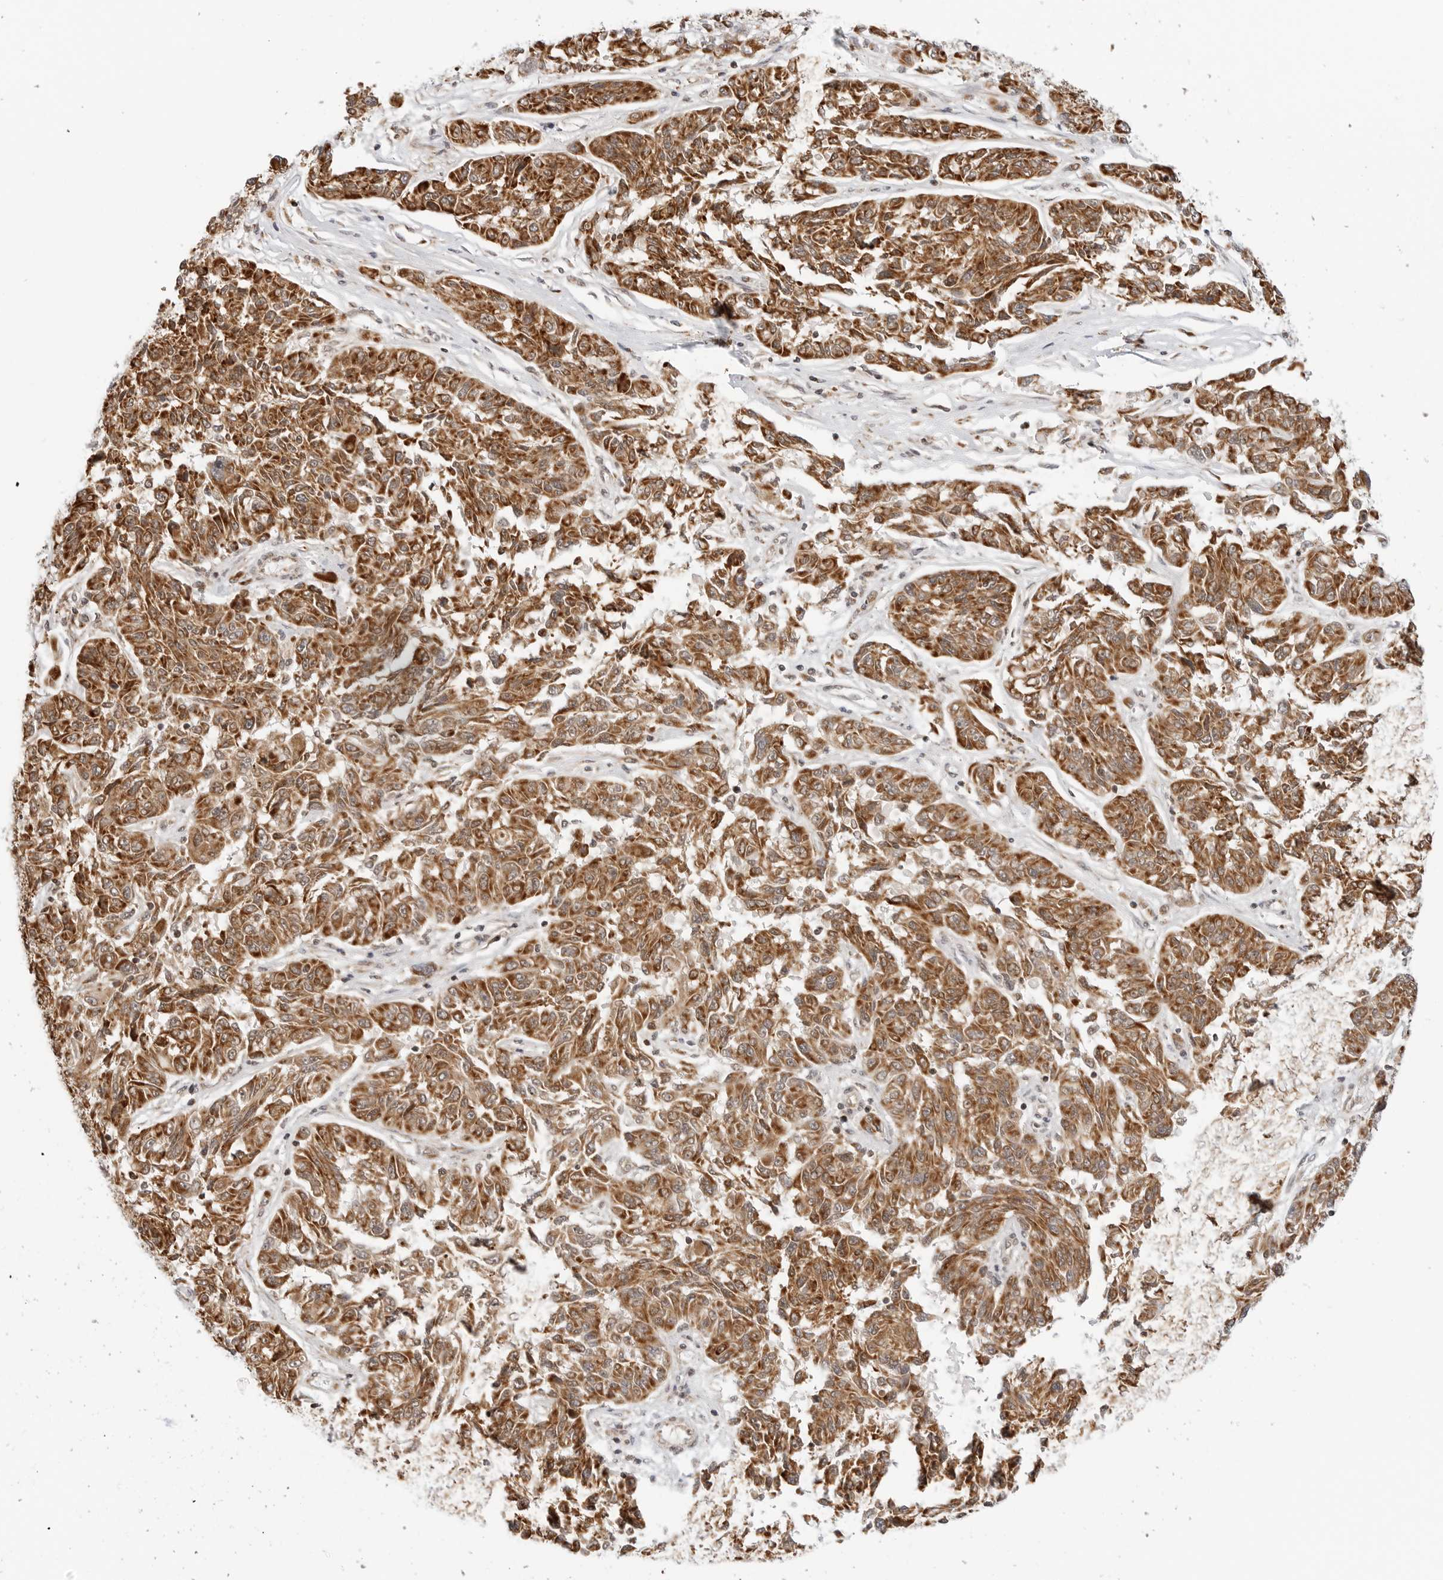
{"staining": {"intensity": "moderate", "quantity": ">75%", "location": "cytoplasmic/membranous"}, "tissue": "melanoma", "cell_type": "Tumor cells", "image_type": "cancer", "snomed": [{"axis": "morphology", "description": "Malignant melanoma, NOS"}, {"axis": "topography", "description": "Skin"}], "caption": "Tumor cells exhibit medium levels of moderate cytoplasmic/membranous staining in approximately >75% of cells in melanoma.", "gene": "POLR3GL", "patient": {"sex": "male", "age": 53}}